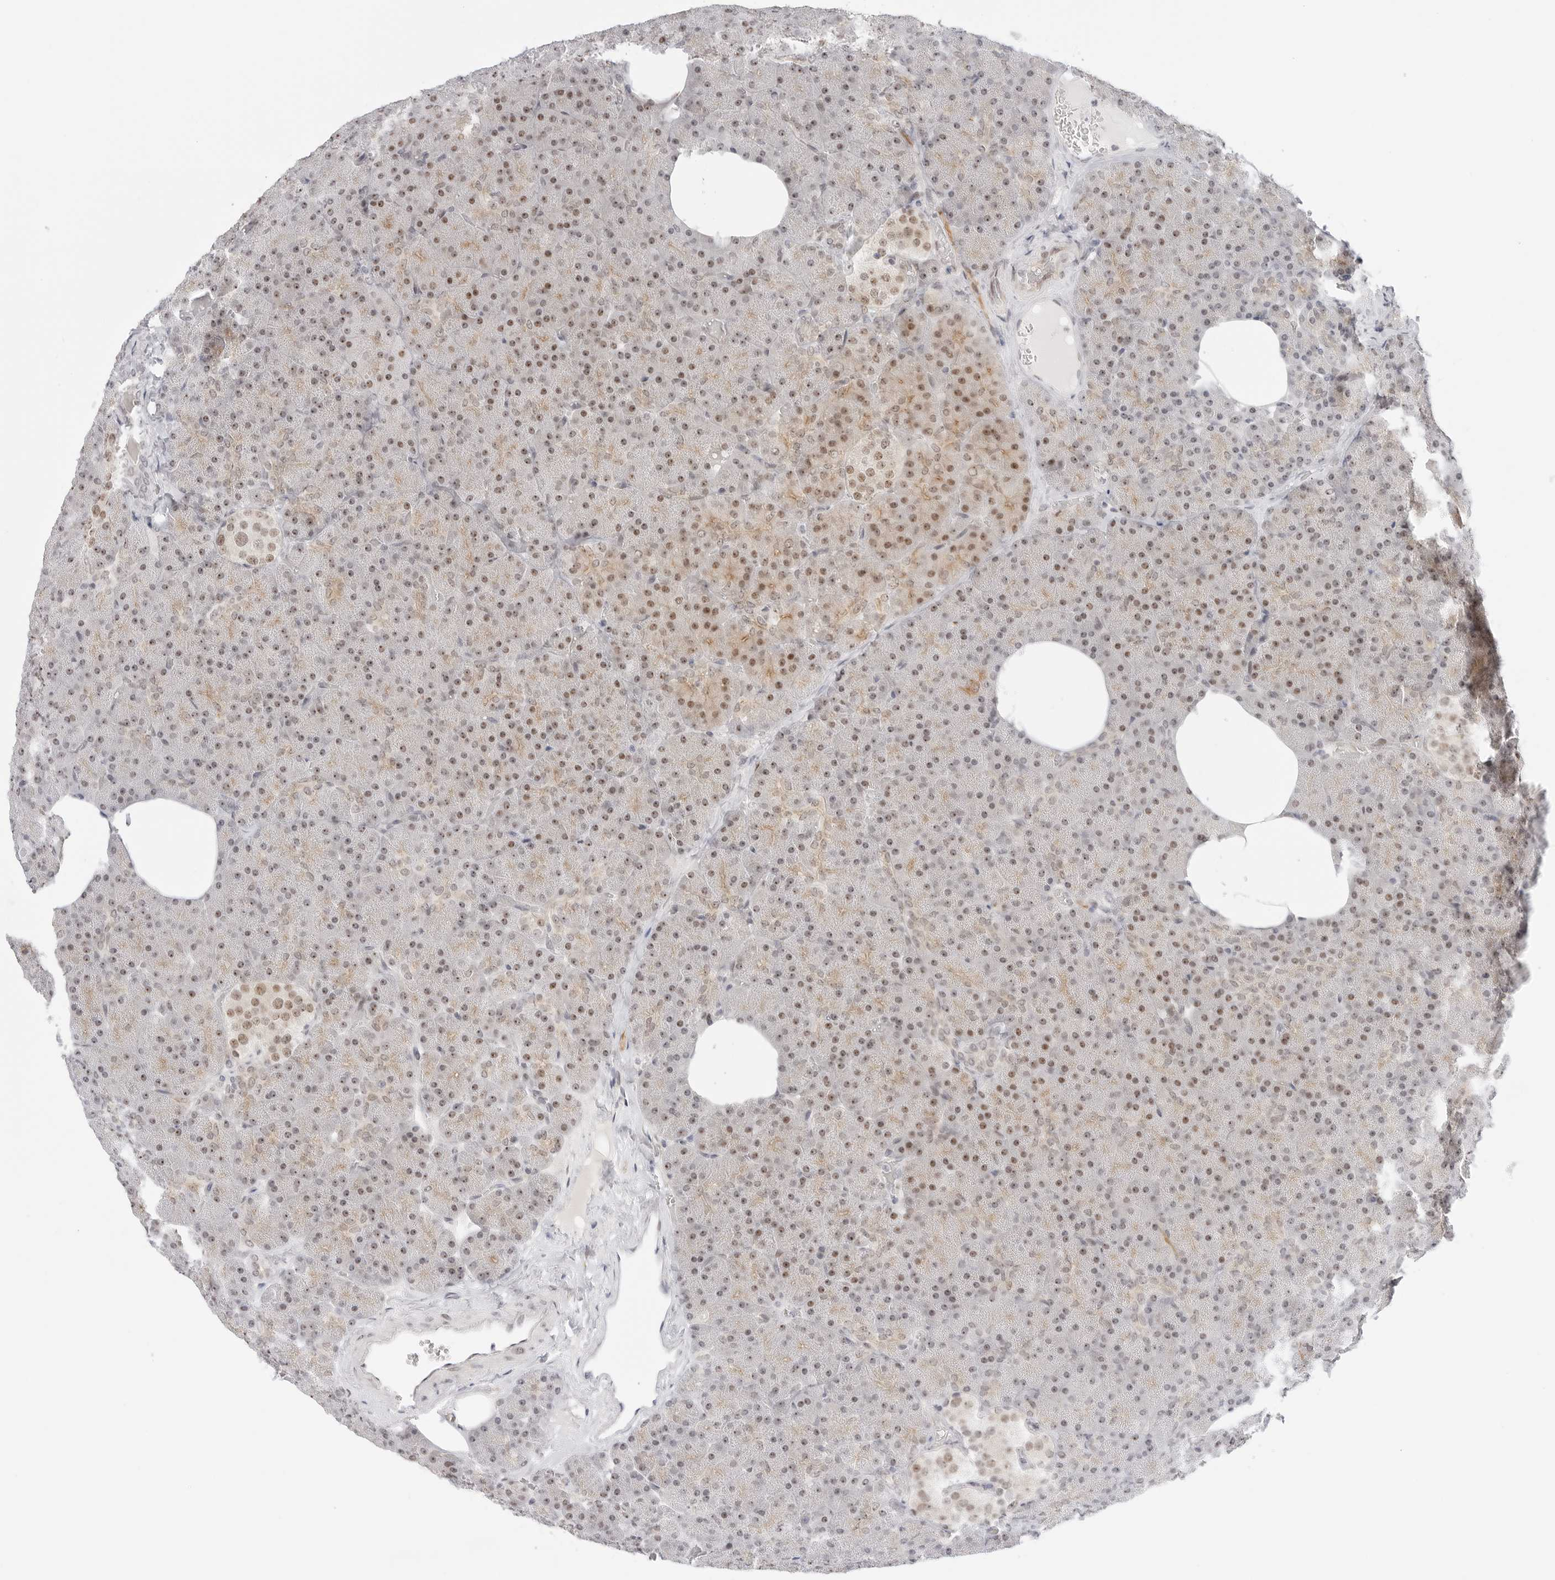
{"staining": {"intensity": "moderate", "quantity": "25%-75%", "location": "nuclear"}, "tissue": "pancreas", "cell_type": "Exocrine glandular cells", "image_type": "normal", "snomed": [{"axis": "morphology", "description": "Normal tissue, NOS"}, {"axis": "morphology", "description": "Carcinoid, malignant, NOS"}, {"axis": "topography", "description": "Pancreas"}], "caption": "Brown immunohistochemical staining in benign human pancreas demonstrates moderate nuclear staining in approximately 25%-75% of exocrine glandular cells.", "gene": "HIPK3", "patient": {"sex": "female", "age": 35}}